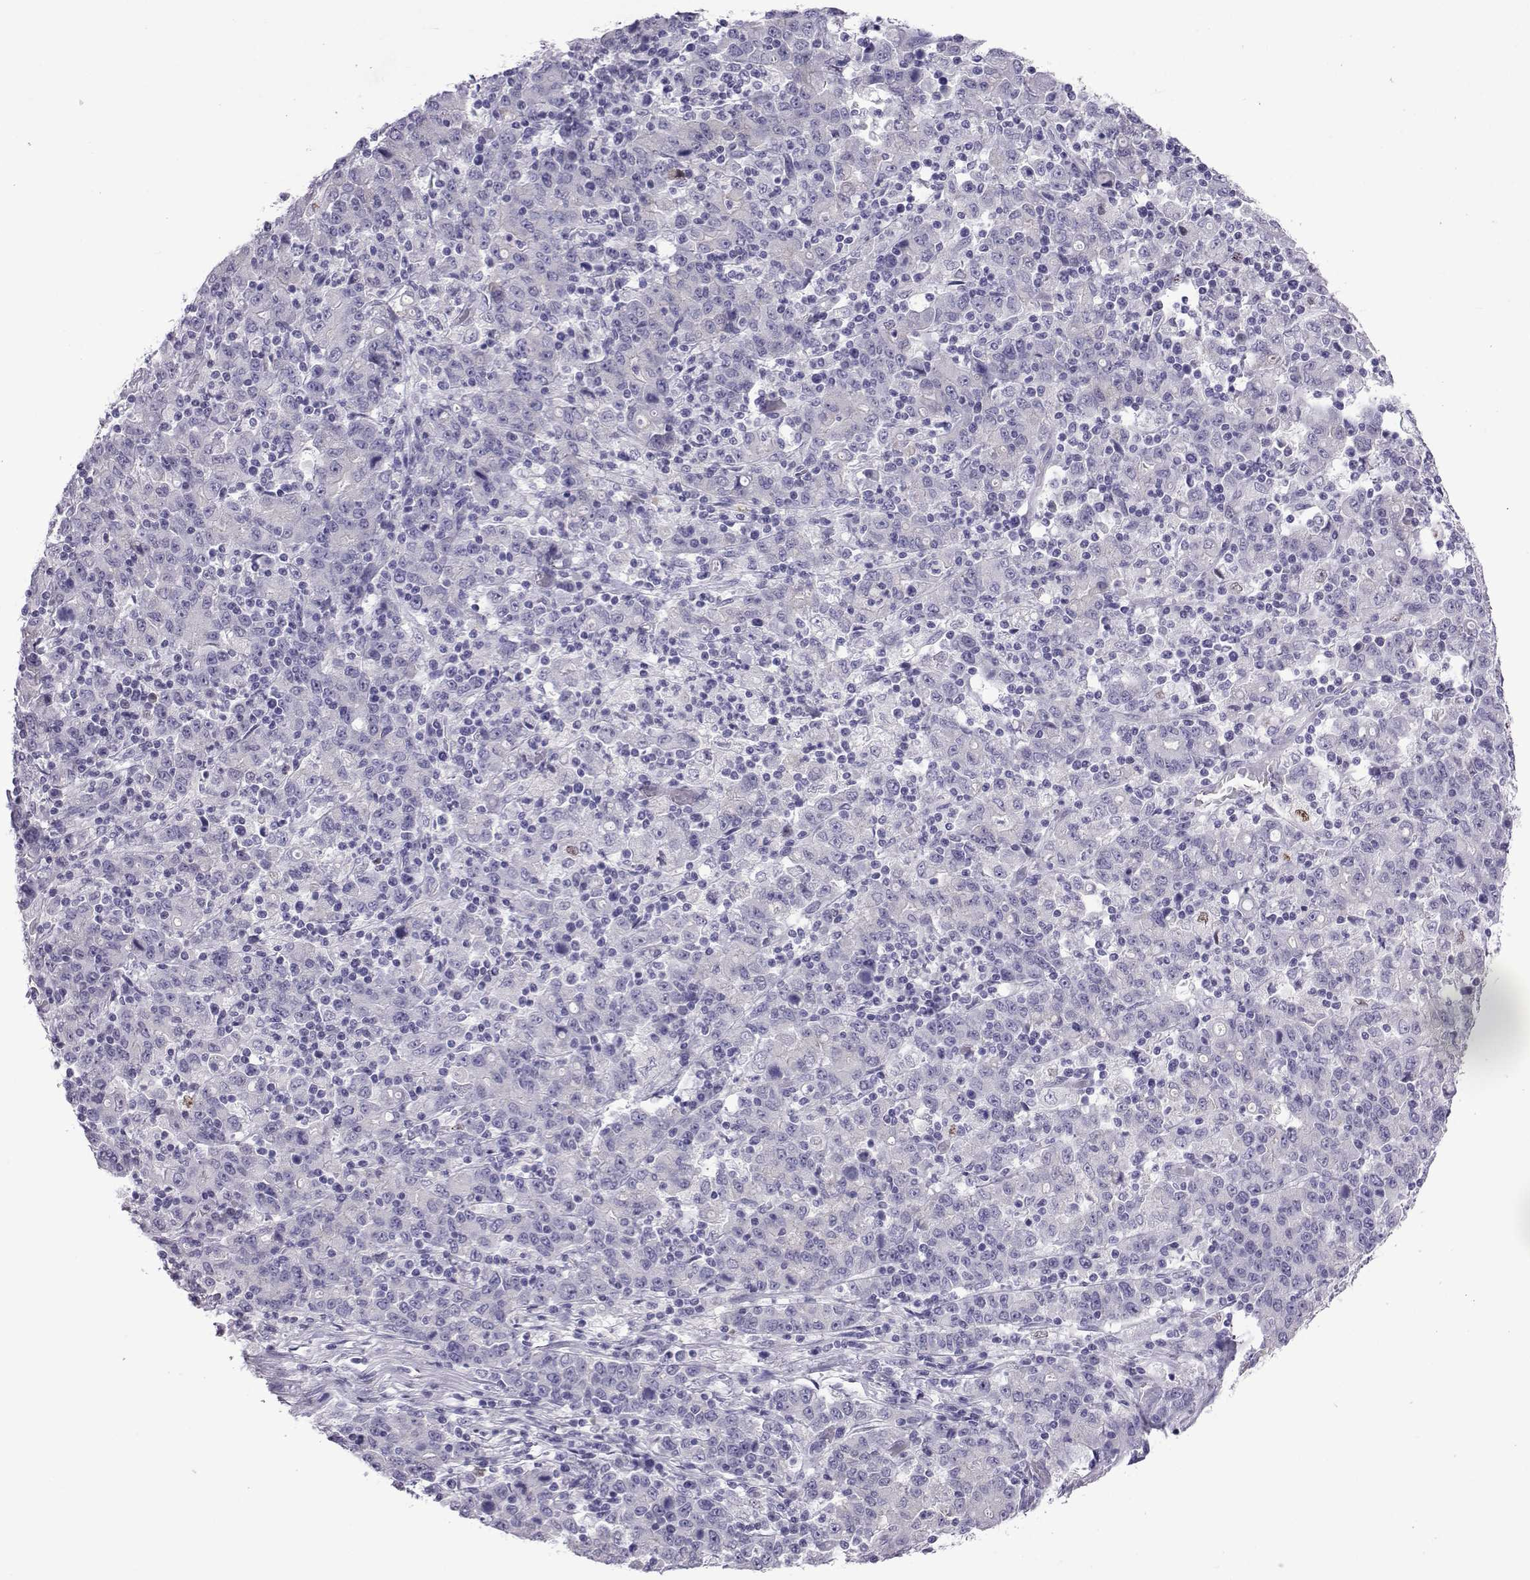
{"staining": {"intensity": "negative", "quantity": "none", "location": "none"}, "tissue": "stomach cancer", "cell_type": "Tumor cells", "image_type": "cancer", "snomed": [{"axis": "morphology", "description": "Adenocarcinoma, NOS"}, {"axis": "topography", "description": "Stomach, upper"}], "caption": "Micrograph shows no protein staining in tumor cells of adenocarcinoma (stomach) tissue.", "gene": "COL22A1", "patient": {"sex": "male", "age": 69}}